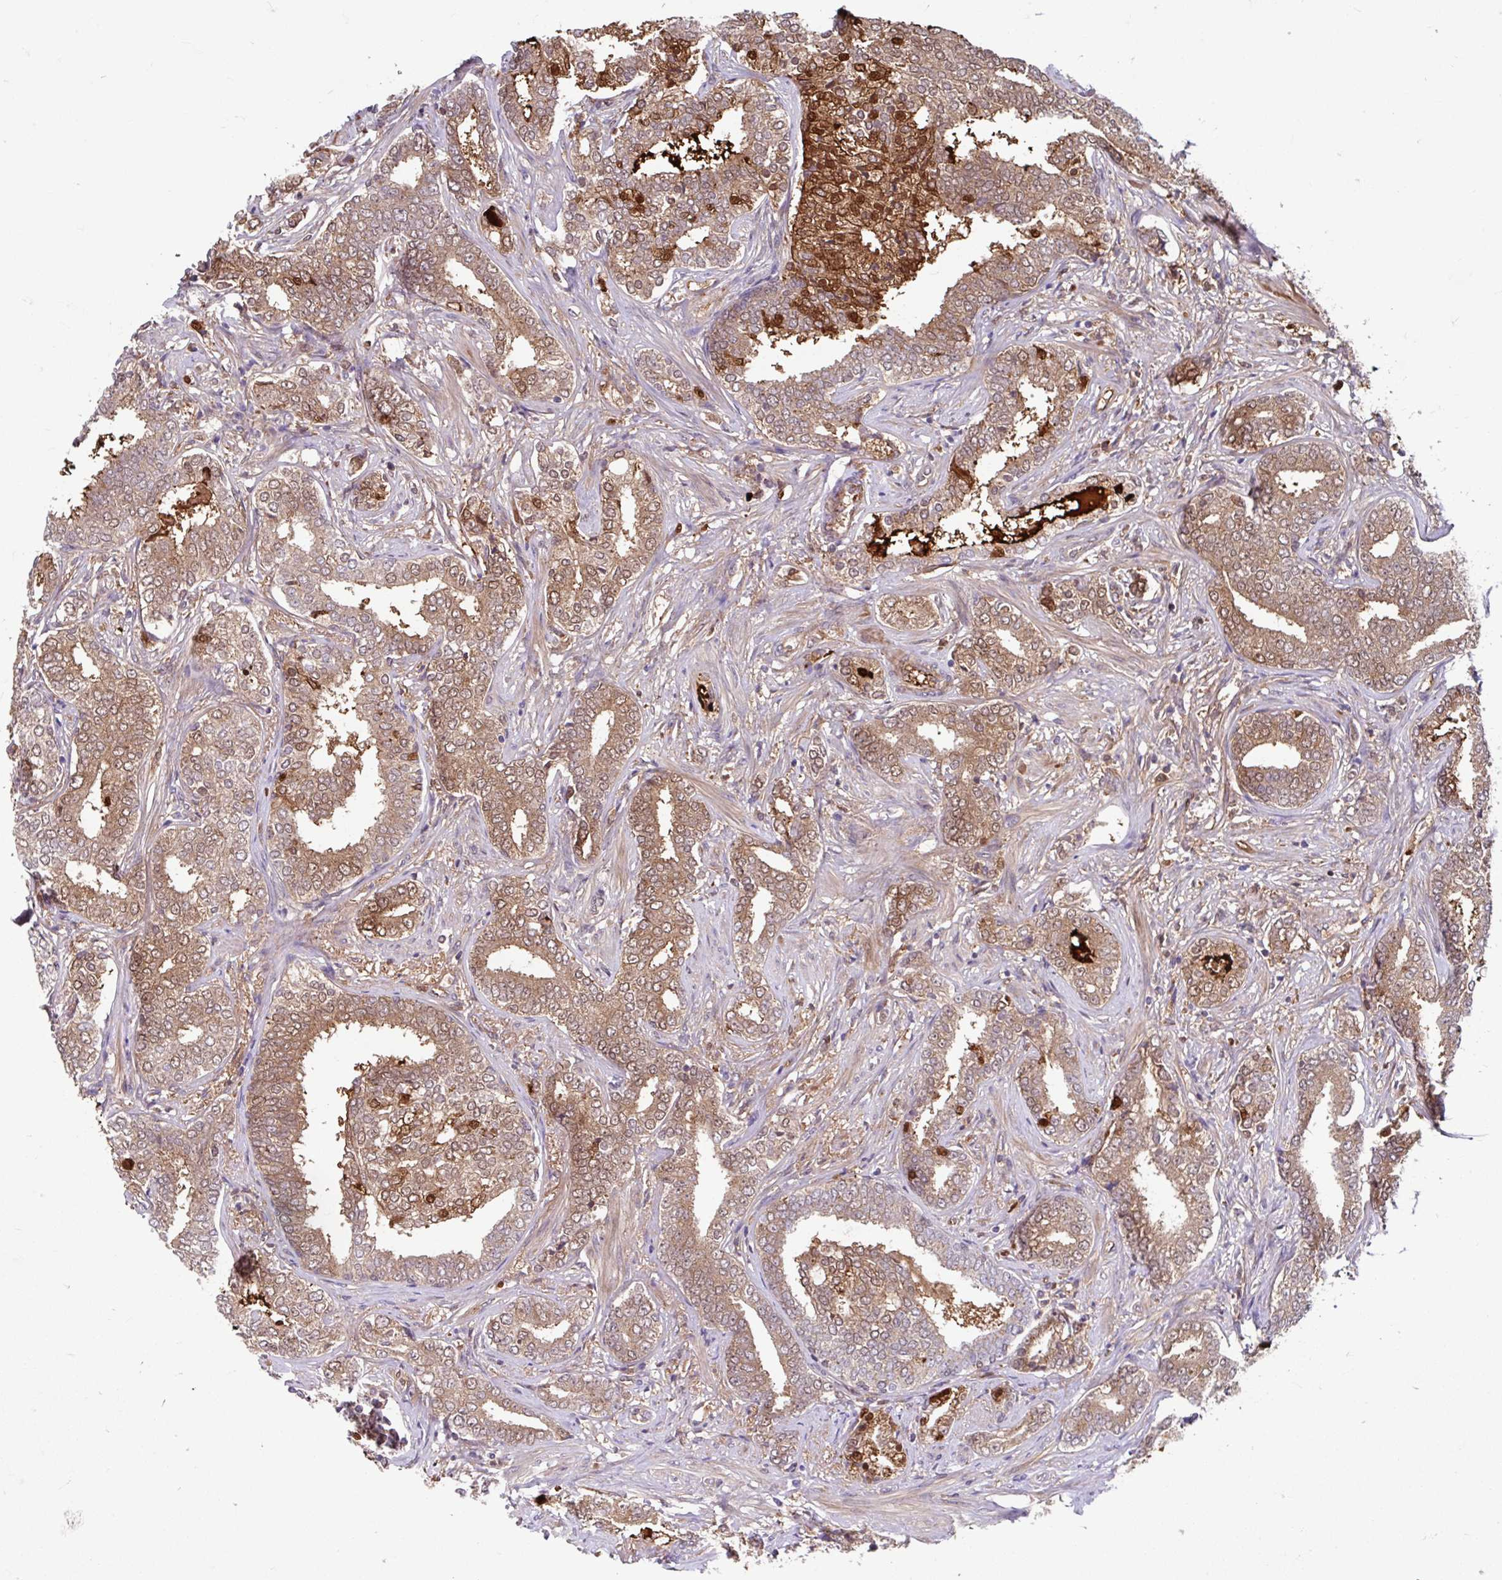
{"staining": {"intensity": "moderate", "quantity": ">75%", "location": "cytoplasmic/membranous,nuclear"}, "tissue": "prostate cancer", "cell_type": "Tumor cells", "image_type": "cancer", "snomed": [{"axis": "morphology", "description": "Adenocarcinoma, High grade"}, {"axis": "topography", "description": "Prostate"}], "caption": "About >75% of tumor cells in prostate cancer (high-grade adenocarcinoma) show moderate cytoplasmic/membranous and nuclear protein expression as visualized by brown immunohistochemical staining.", "gene": "BLVRA", "patient": {"sex": "male", "age": 72}}